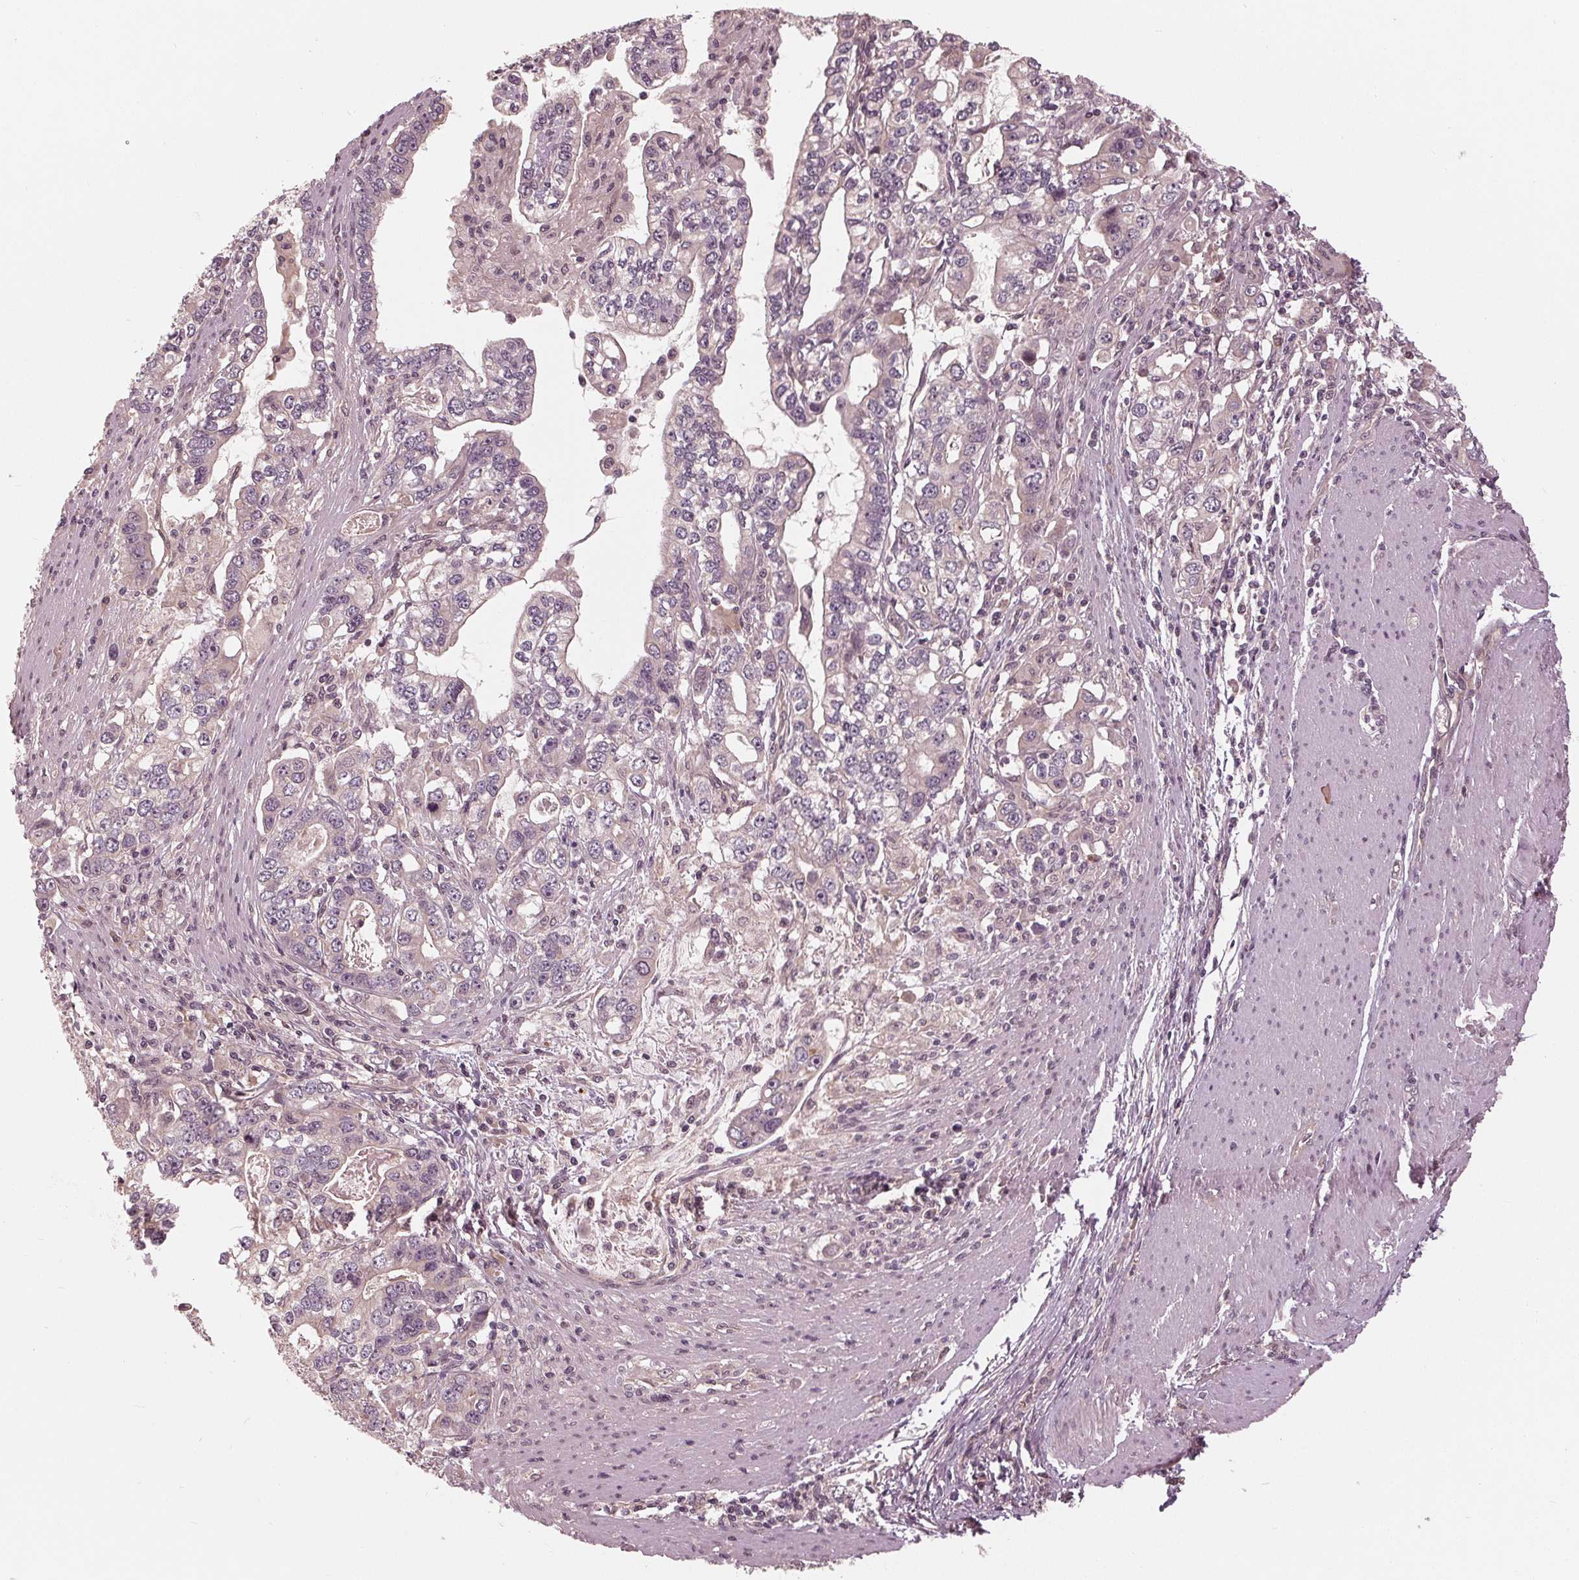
{"staining": {"intensity": "negative", "quantity": "none", "location": "none"}, "tissue": "stomach cancer", "cell_type": "Tumor cells", "image_type": "cancer", "snomed": [{"axis": "morphology", "description": "Adenocarcinoma, NOS"}, {"axis": "topography", "description": "Stomach, lower"}], "caption": "An immunohistochemistry image of stomach cancer (adenocarcinoma) is shown. There is no staining in tumor cells of stomach cancer (adenocarcinoma).", "gene": "ZNF471", "patient": {"sex": "female", "age": 72}}